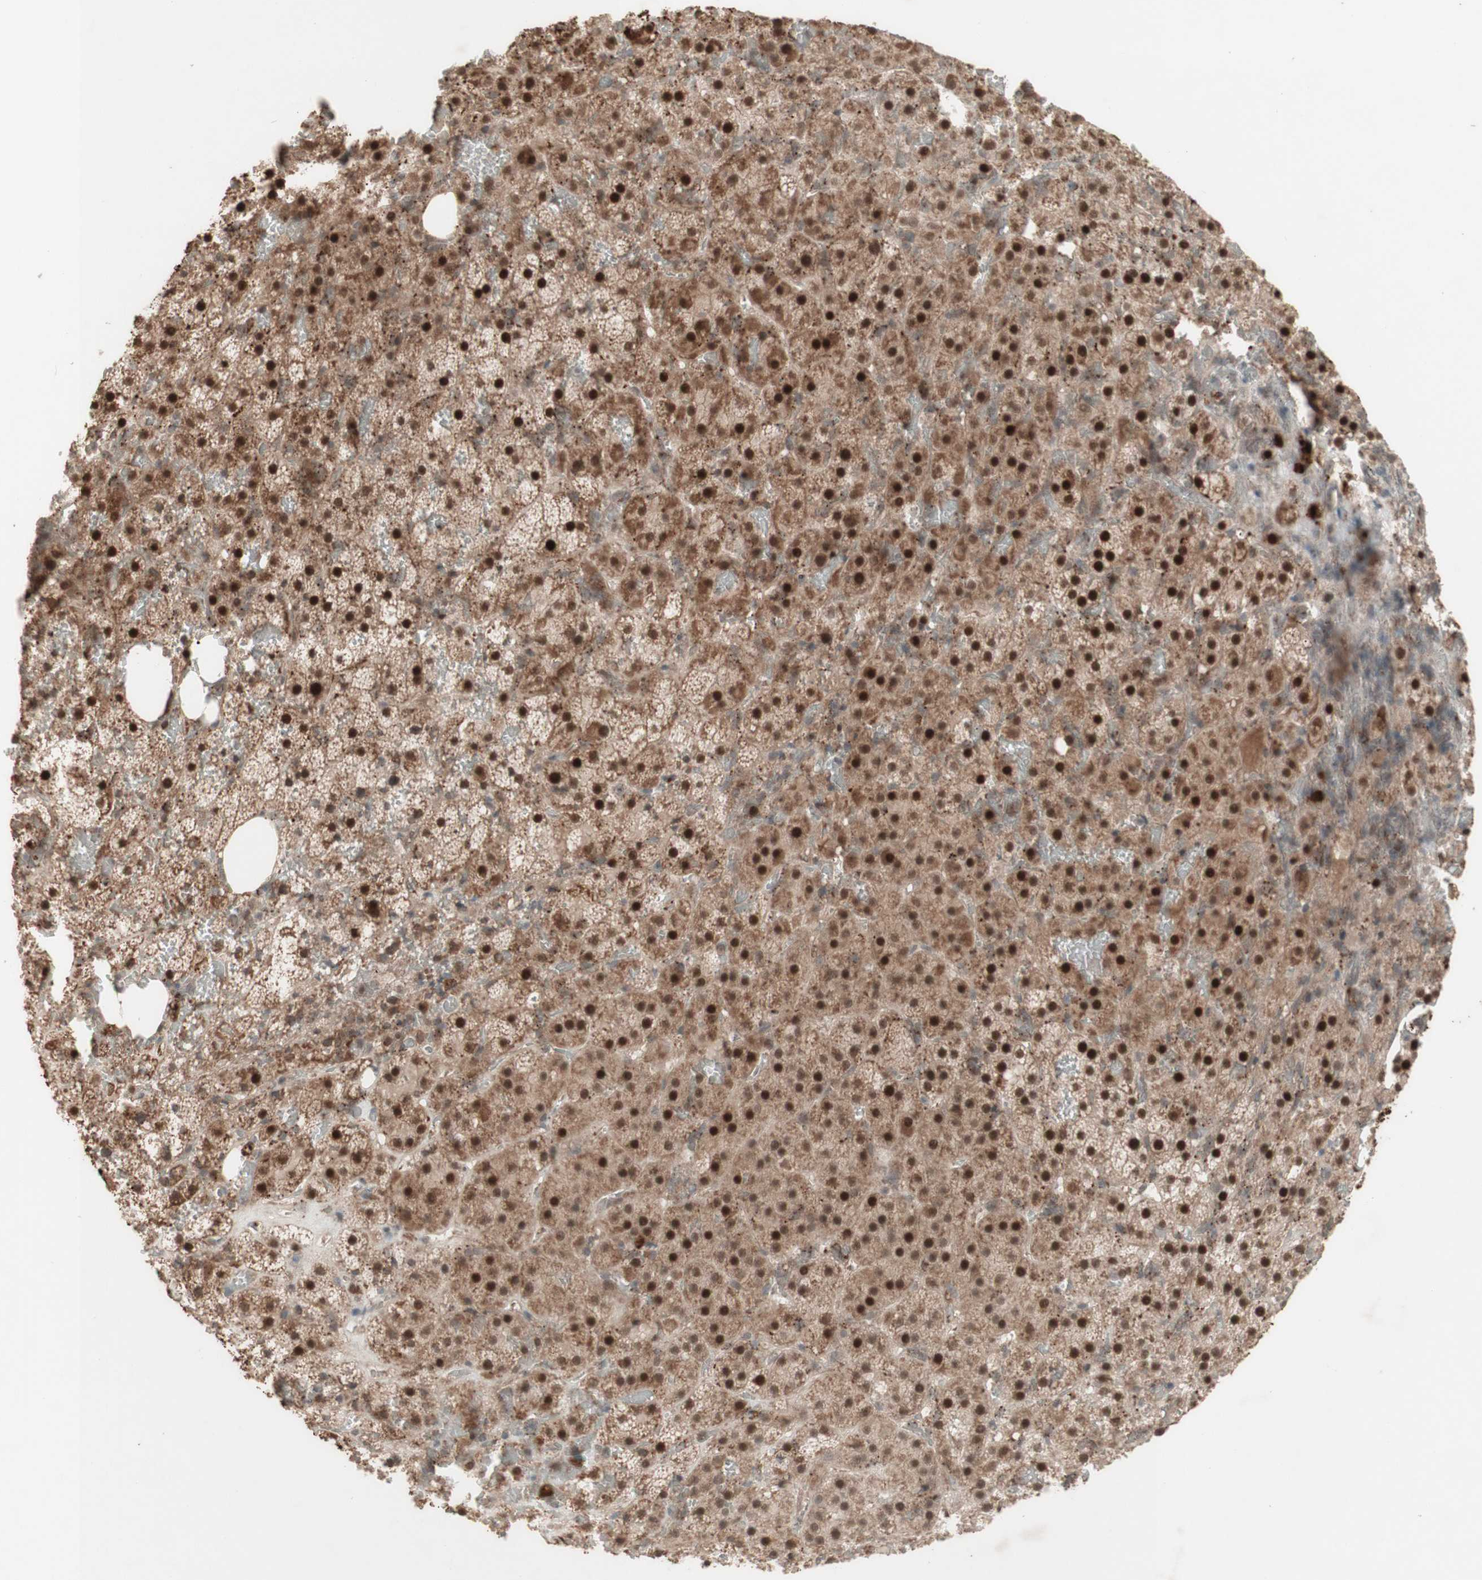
{"staining": {"intensity": "strong", "quantity": "25%-75%", "location": "cytoplasmic/membranous,nuclear"}, "tissue": "adrenal gland", "cell_type": "Glandular cells", "image_type": "normal", "snomed": [{"axis": "morphology", "description": "Normal tissue, NOS"}, {"axis": "topography", "description": "Adrenal gland"}], "caption": "A histopathology image of adrenal gland stained for a protein reveals strong cytoplasmic/membranous,nuclear brown staining in glandular cells. Nuclei are stained in blue.", "gene": "MSH6", "patient": {"sex": "female", "age": 59}}